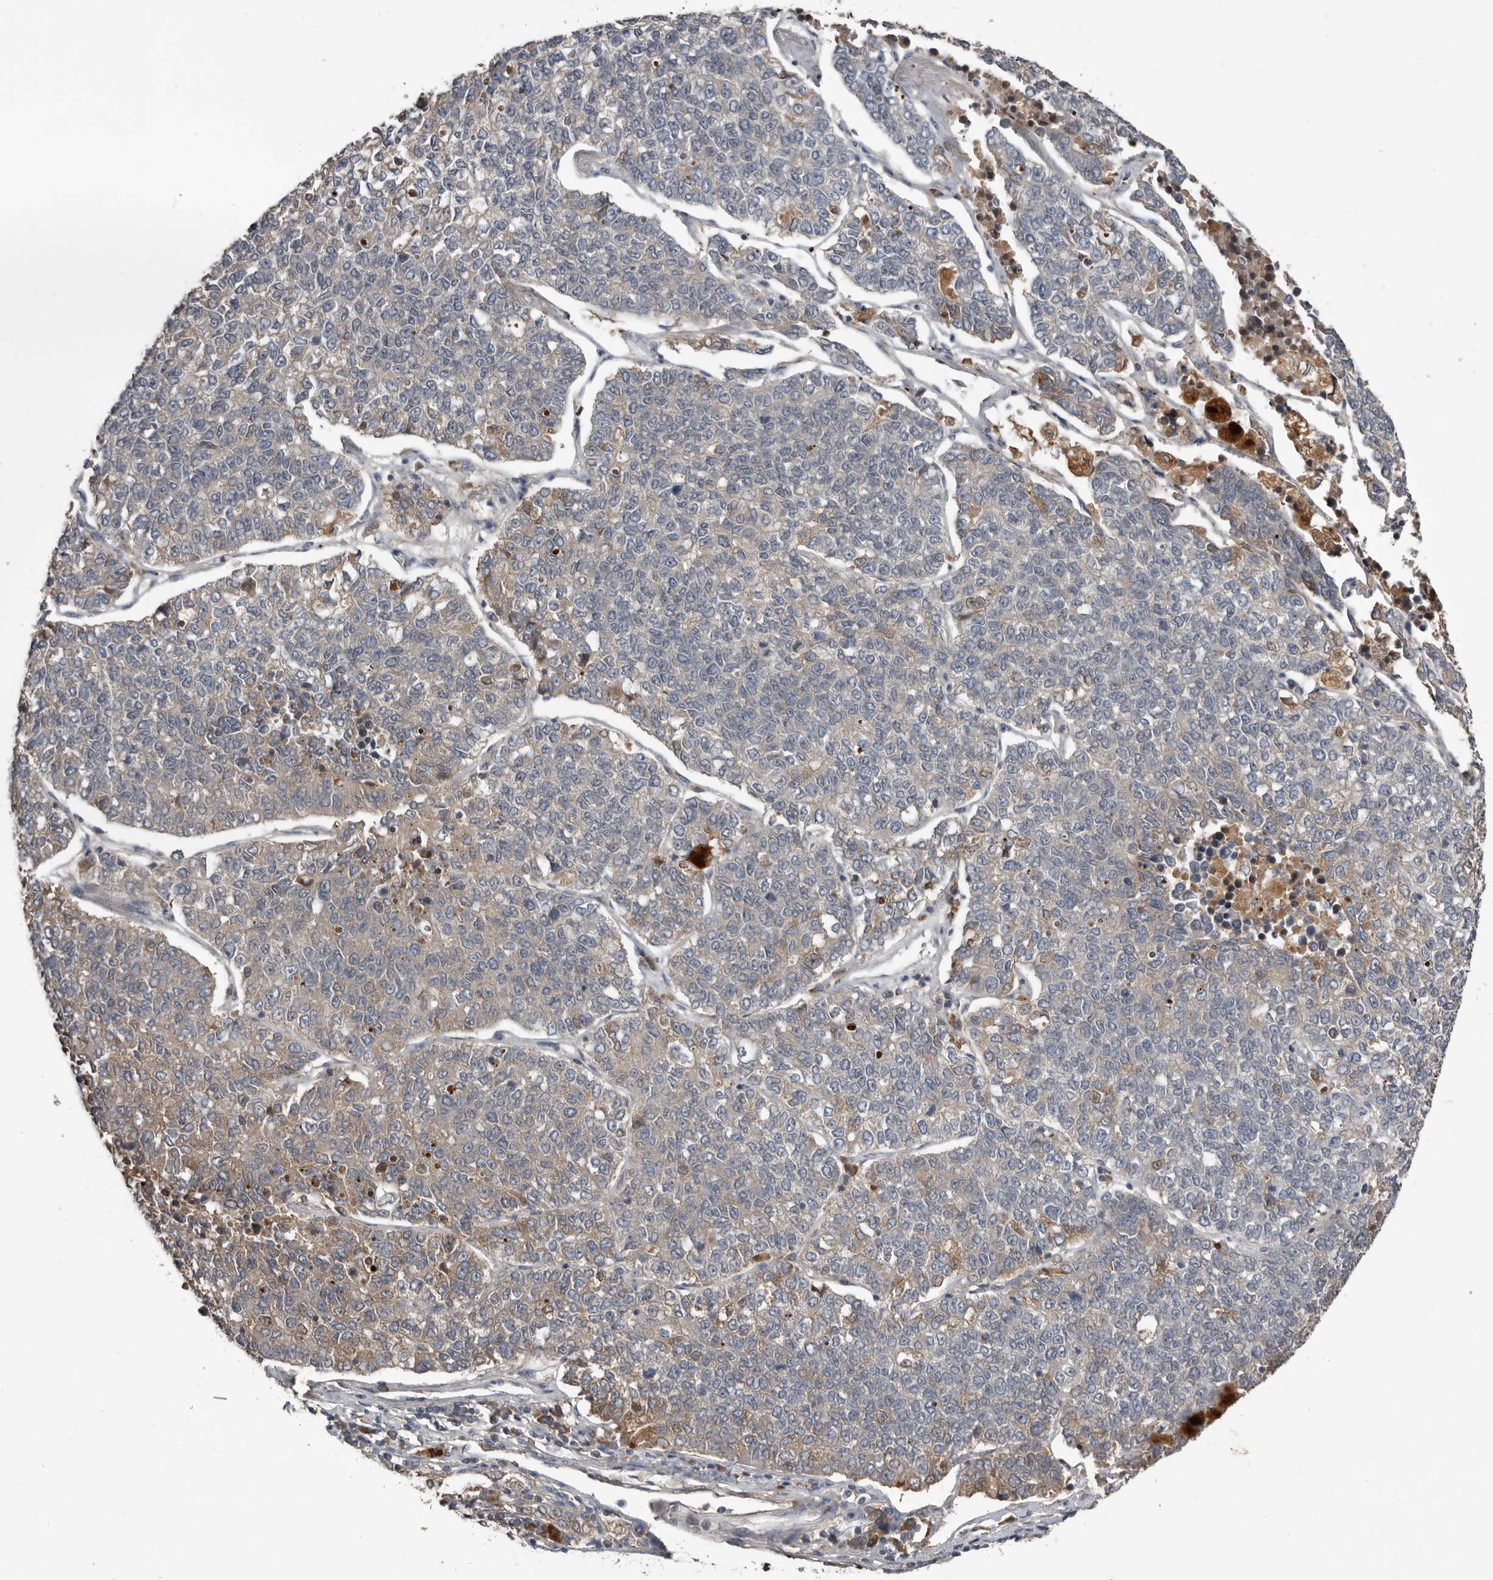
{"staining": {"intensity": "weak", "quantity": "25%-75%", "location": "cytoplasmic/membranous"}, "tissue": "lung cancer", "cell_type": "Tumor cells", "image_type": "cancer", "snomed": [{"axis": "morphology", "description": "Adenocarcinoma, NOS"}, {"axis": "topography", "description": "Lung"}], "caption": "Lung adenocarcinoma stained with a protein marker demonstrates weak staining in tumor cells.", "gene": "NMUR1", "patient": {"sex": "male", "age": 49}}